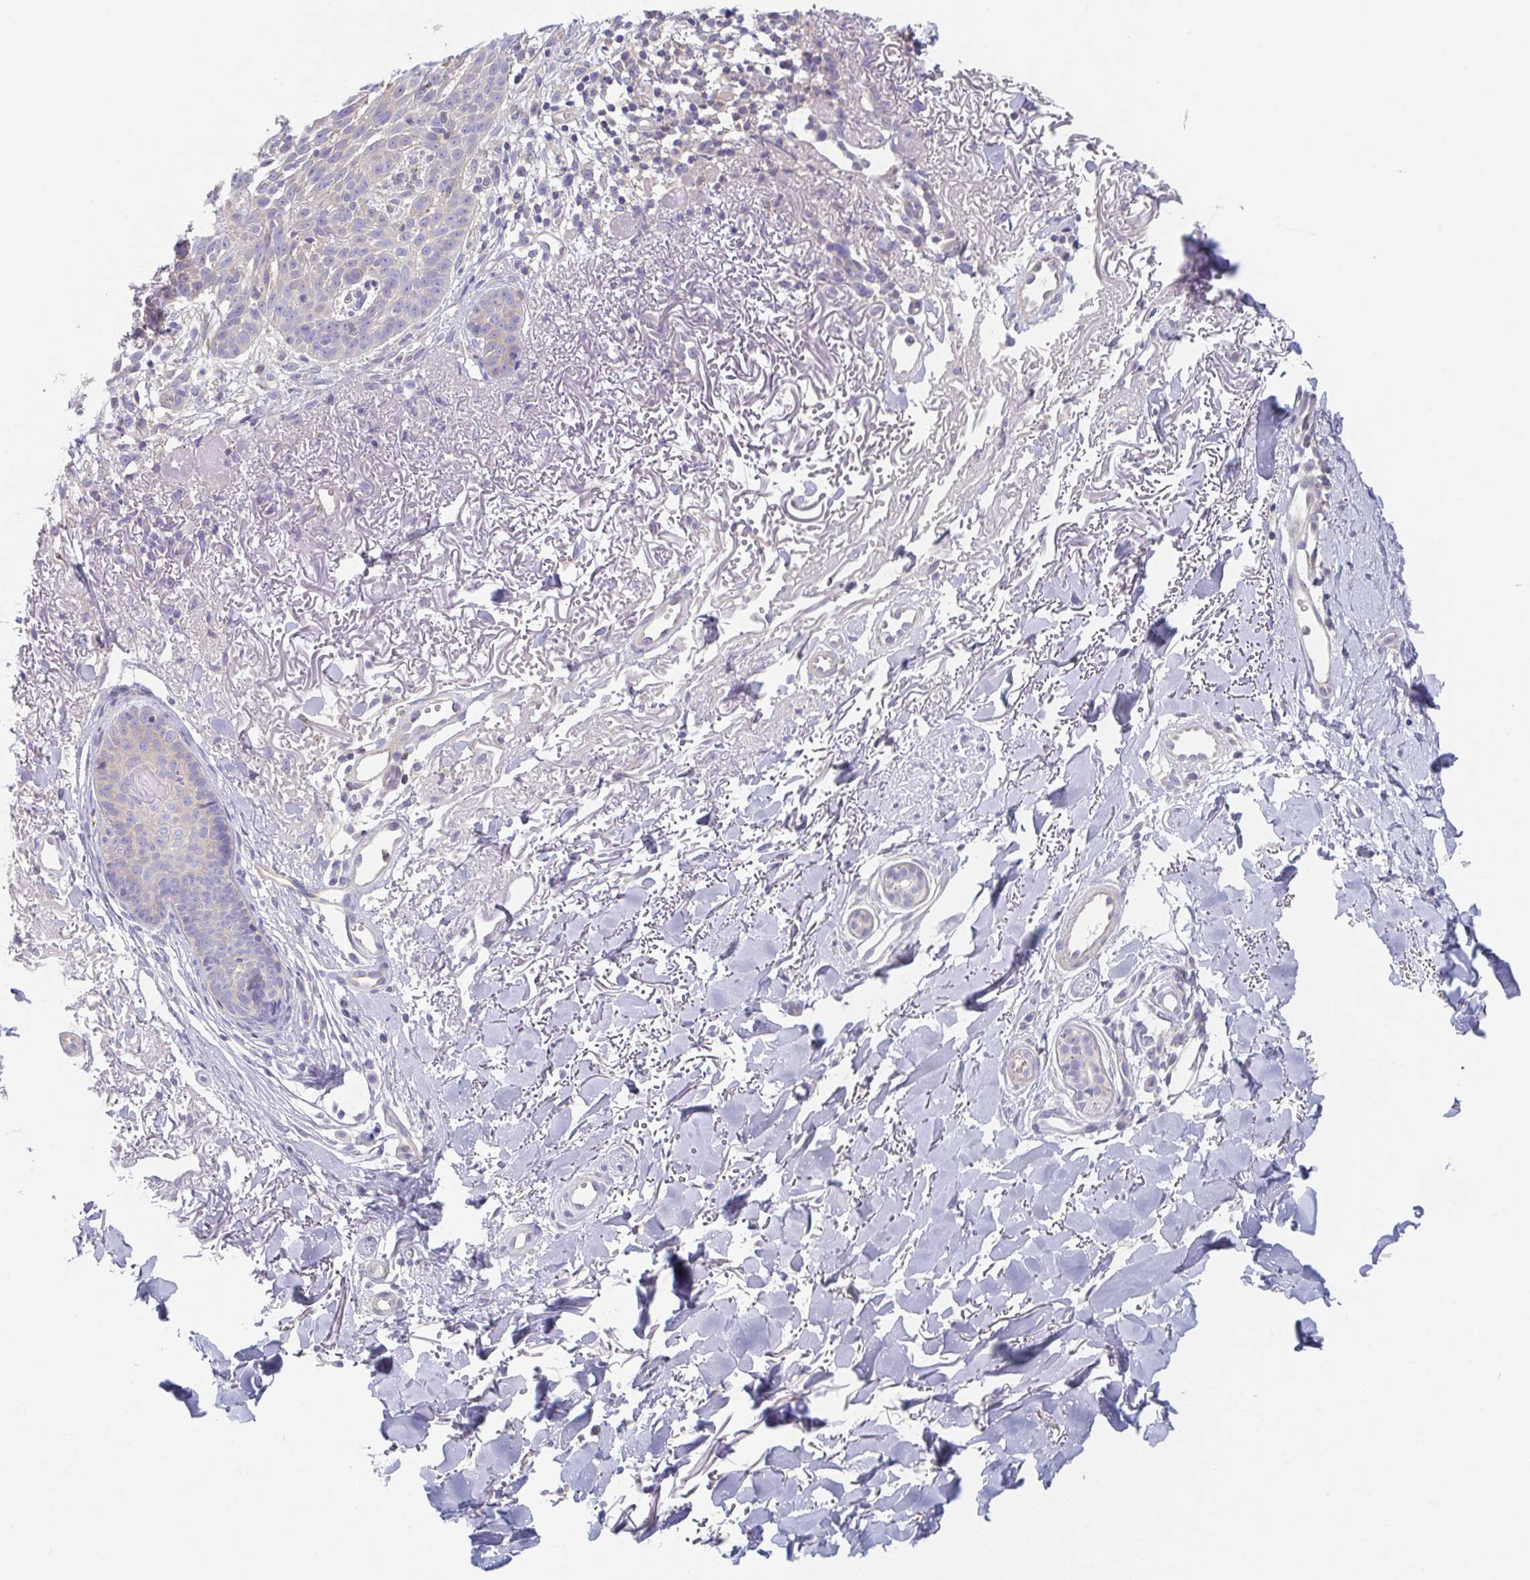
{"staining": {"intensity": "negative", "quantity": "none", "location": "none"}, "tissue": "skin cancer", "cell_type": "Tumor cells", "image_type": "cancer", "snomed": [{"axis": "morphology", "description": "Basal cell carcinoma"}, {"axis": "topography", "description": "Skin"}], "caption": "A high-resolution image shows IHC staining of skin basal cell carcinoma, which shows no significant expression in tumor cells.", "gene": "AMPD2", "patient": {"sex": "female", "age": 82}}